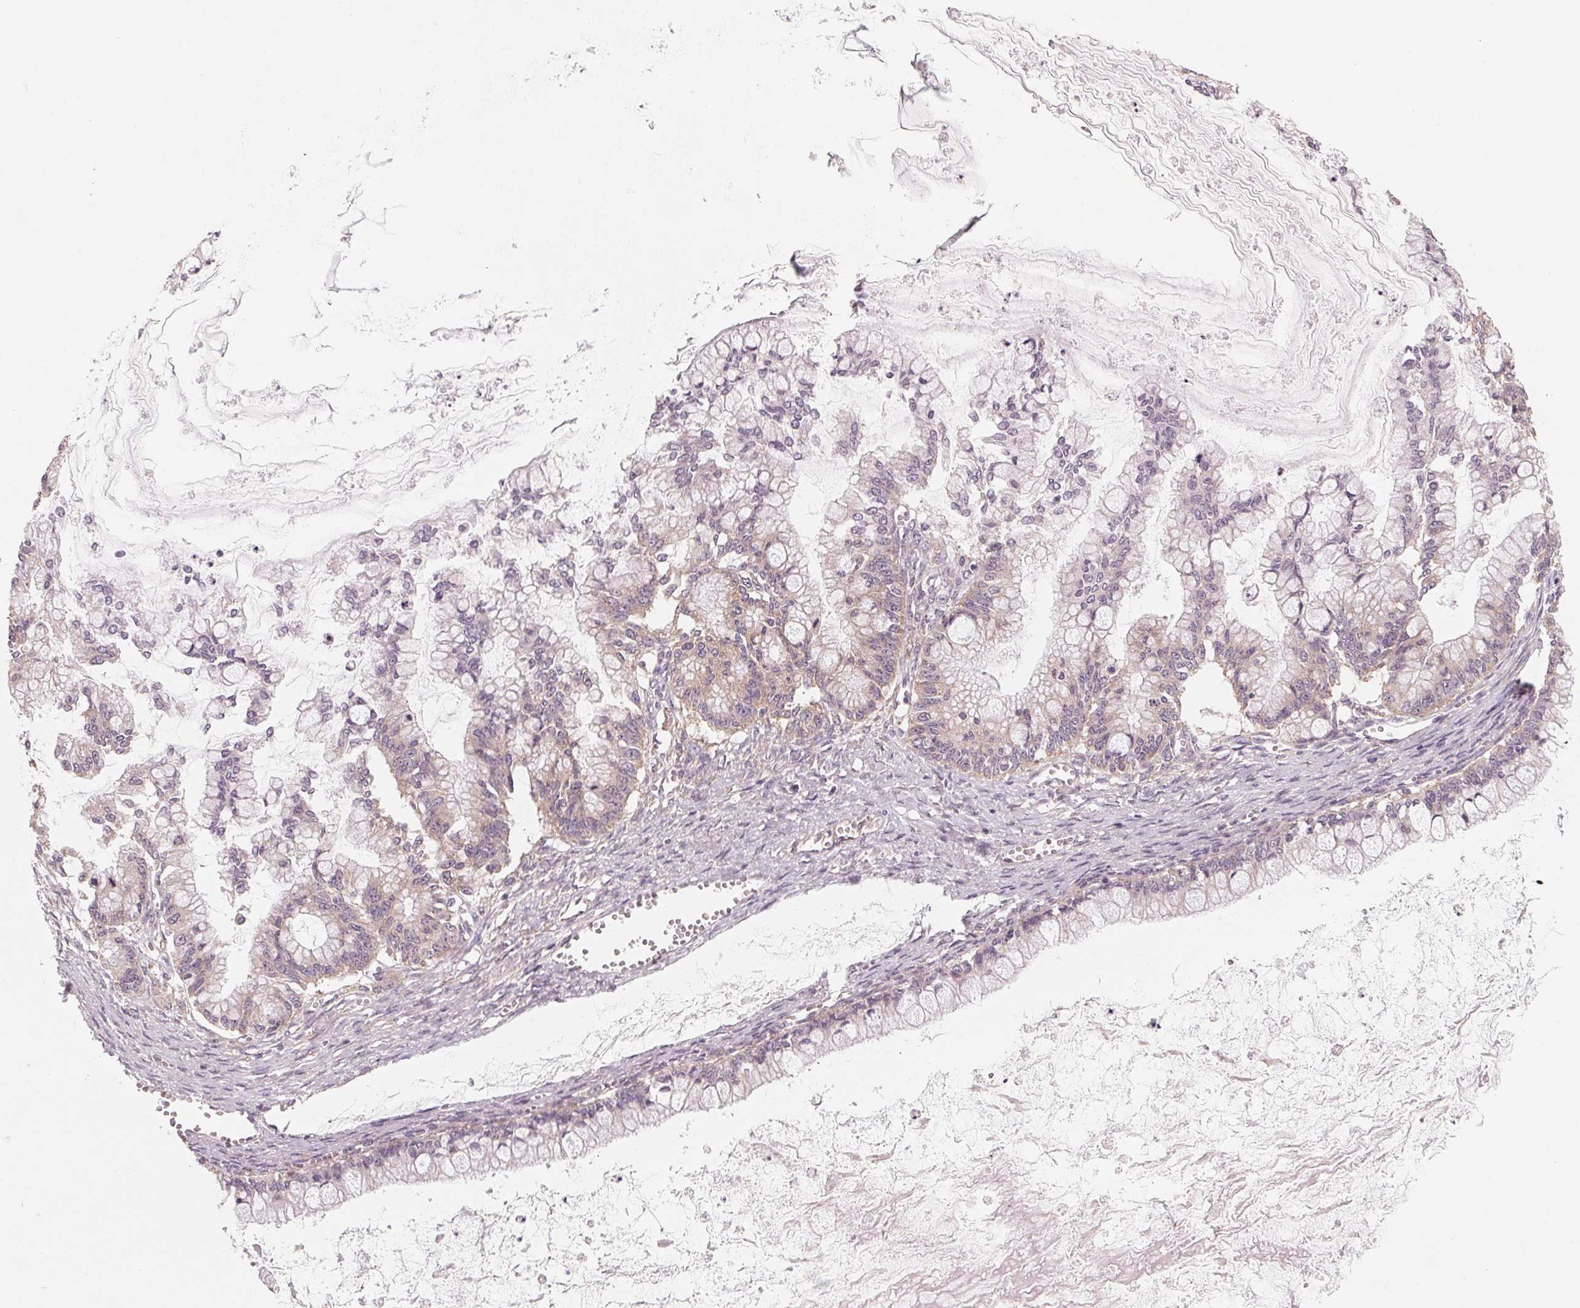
{"staining": {"intensity": "weak", "quantity": "<25%", "location": "cytoplasmic/membranous"}, "tissue": "ovarian cancer", "cell_type": "Tumor cells", "image_type": "cancer", "snomed": [{"axis": "morphology", "description": "Cystadenocarcinoma, mucinous, NOS"}, {"axis": "topography", "description": "Ovary"}], "caption": "There is no significant staining in tumor cells of ovarian cancer.", "gene": "GIGYF2", "patient": {"sex": "female", "age": 67}}